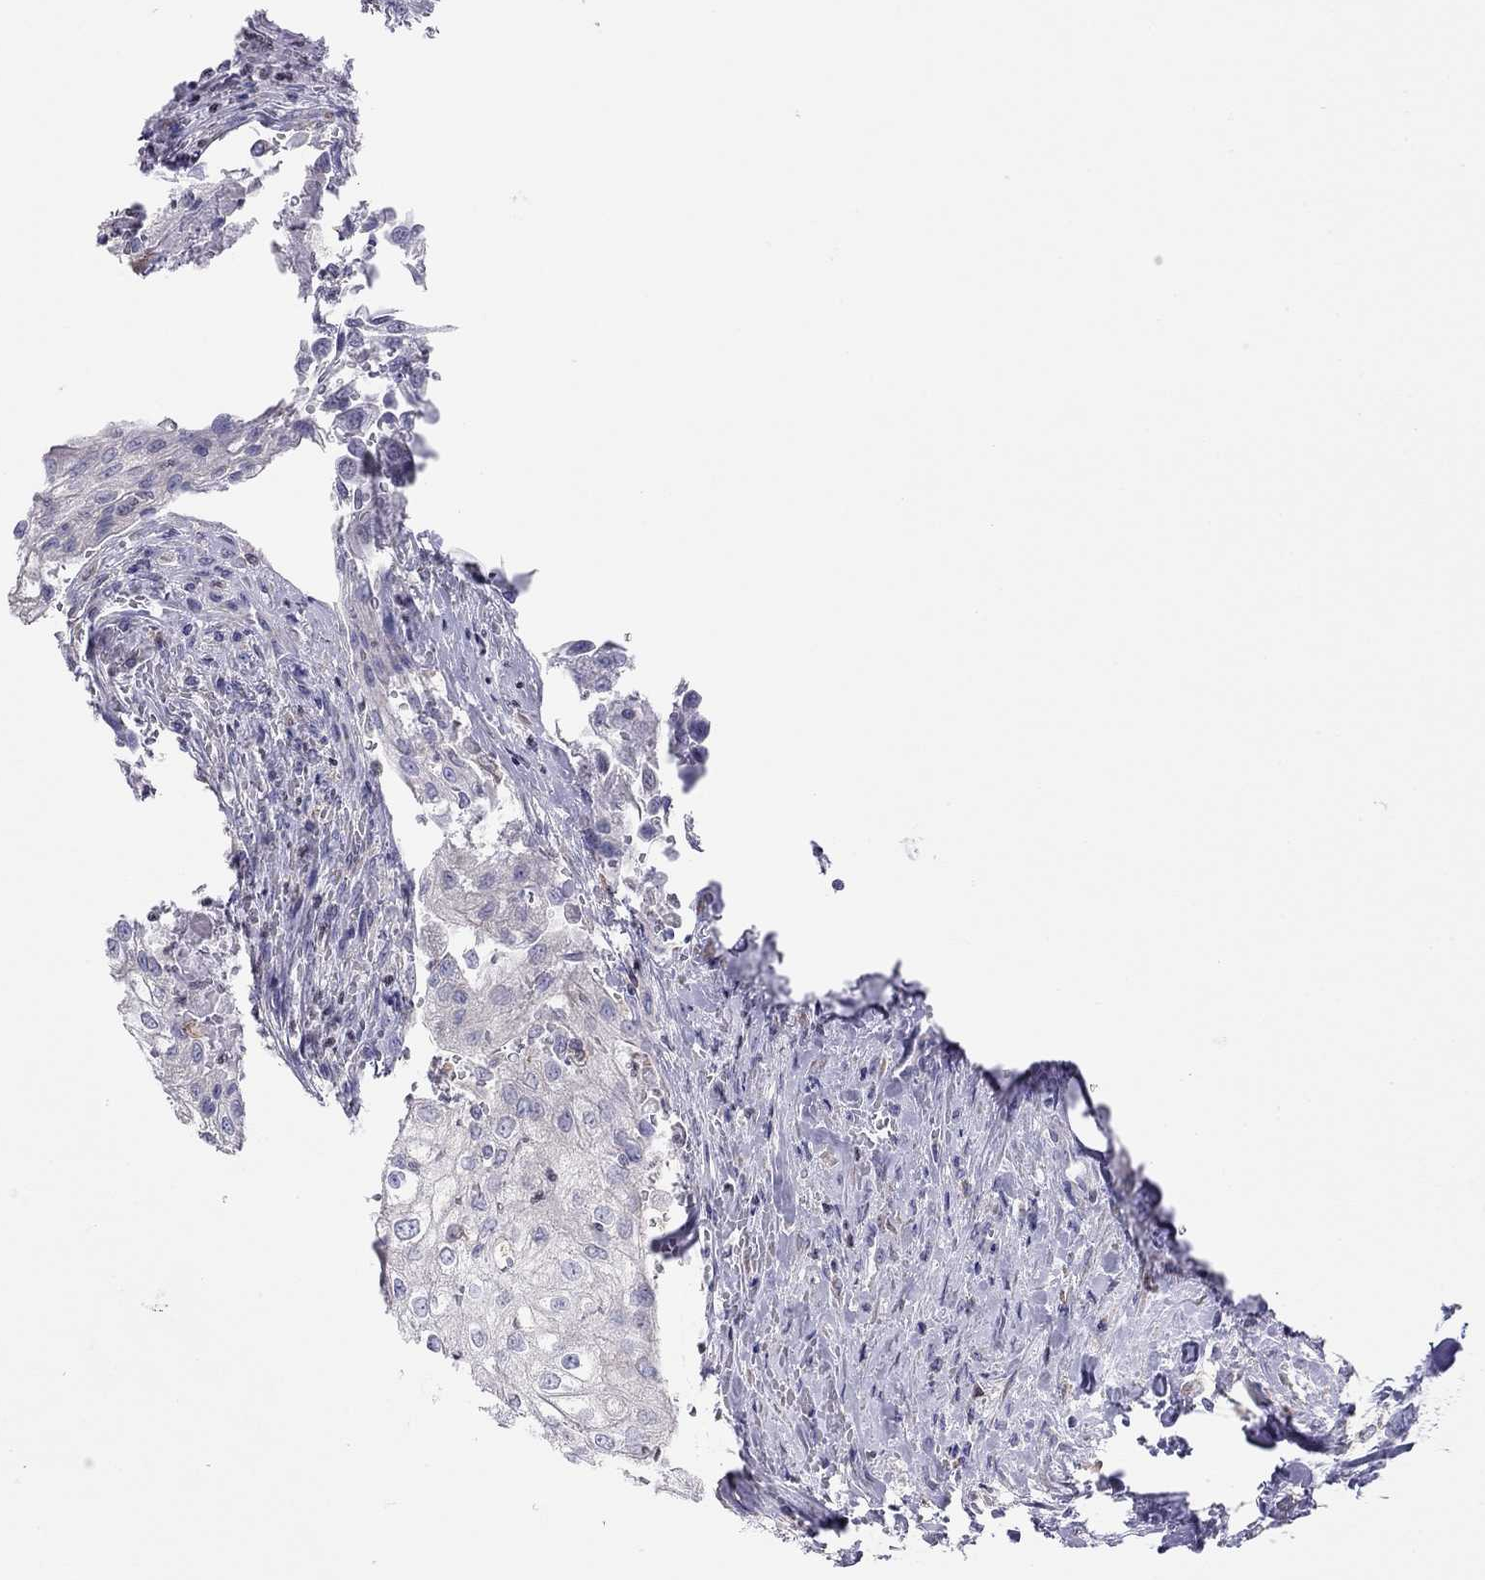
{"staining": {"intensity": "negative", "quantity": "none", "location": "none"}, "tissue": "urothelial cancer", "cell_type": "Tumor cells", "image_type": "cancer", "snomed": [{"axis": "morphology", "description": "Urothelial carcinoma, High grade"}, {"axis": "topography", "description": "Urinary bladder"}], "caption": "There is no significant staining in tumor cells of urothelial cancer.", "gene": "SLC46A2", "patient": {"sex": "male", "age": 62}}